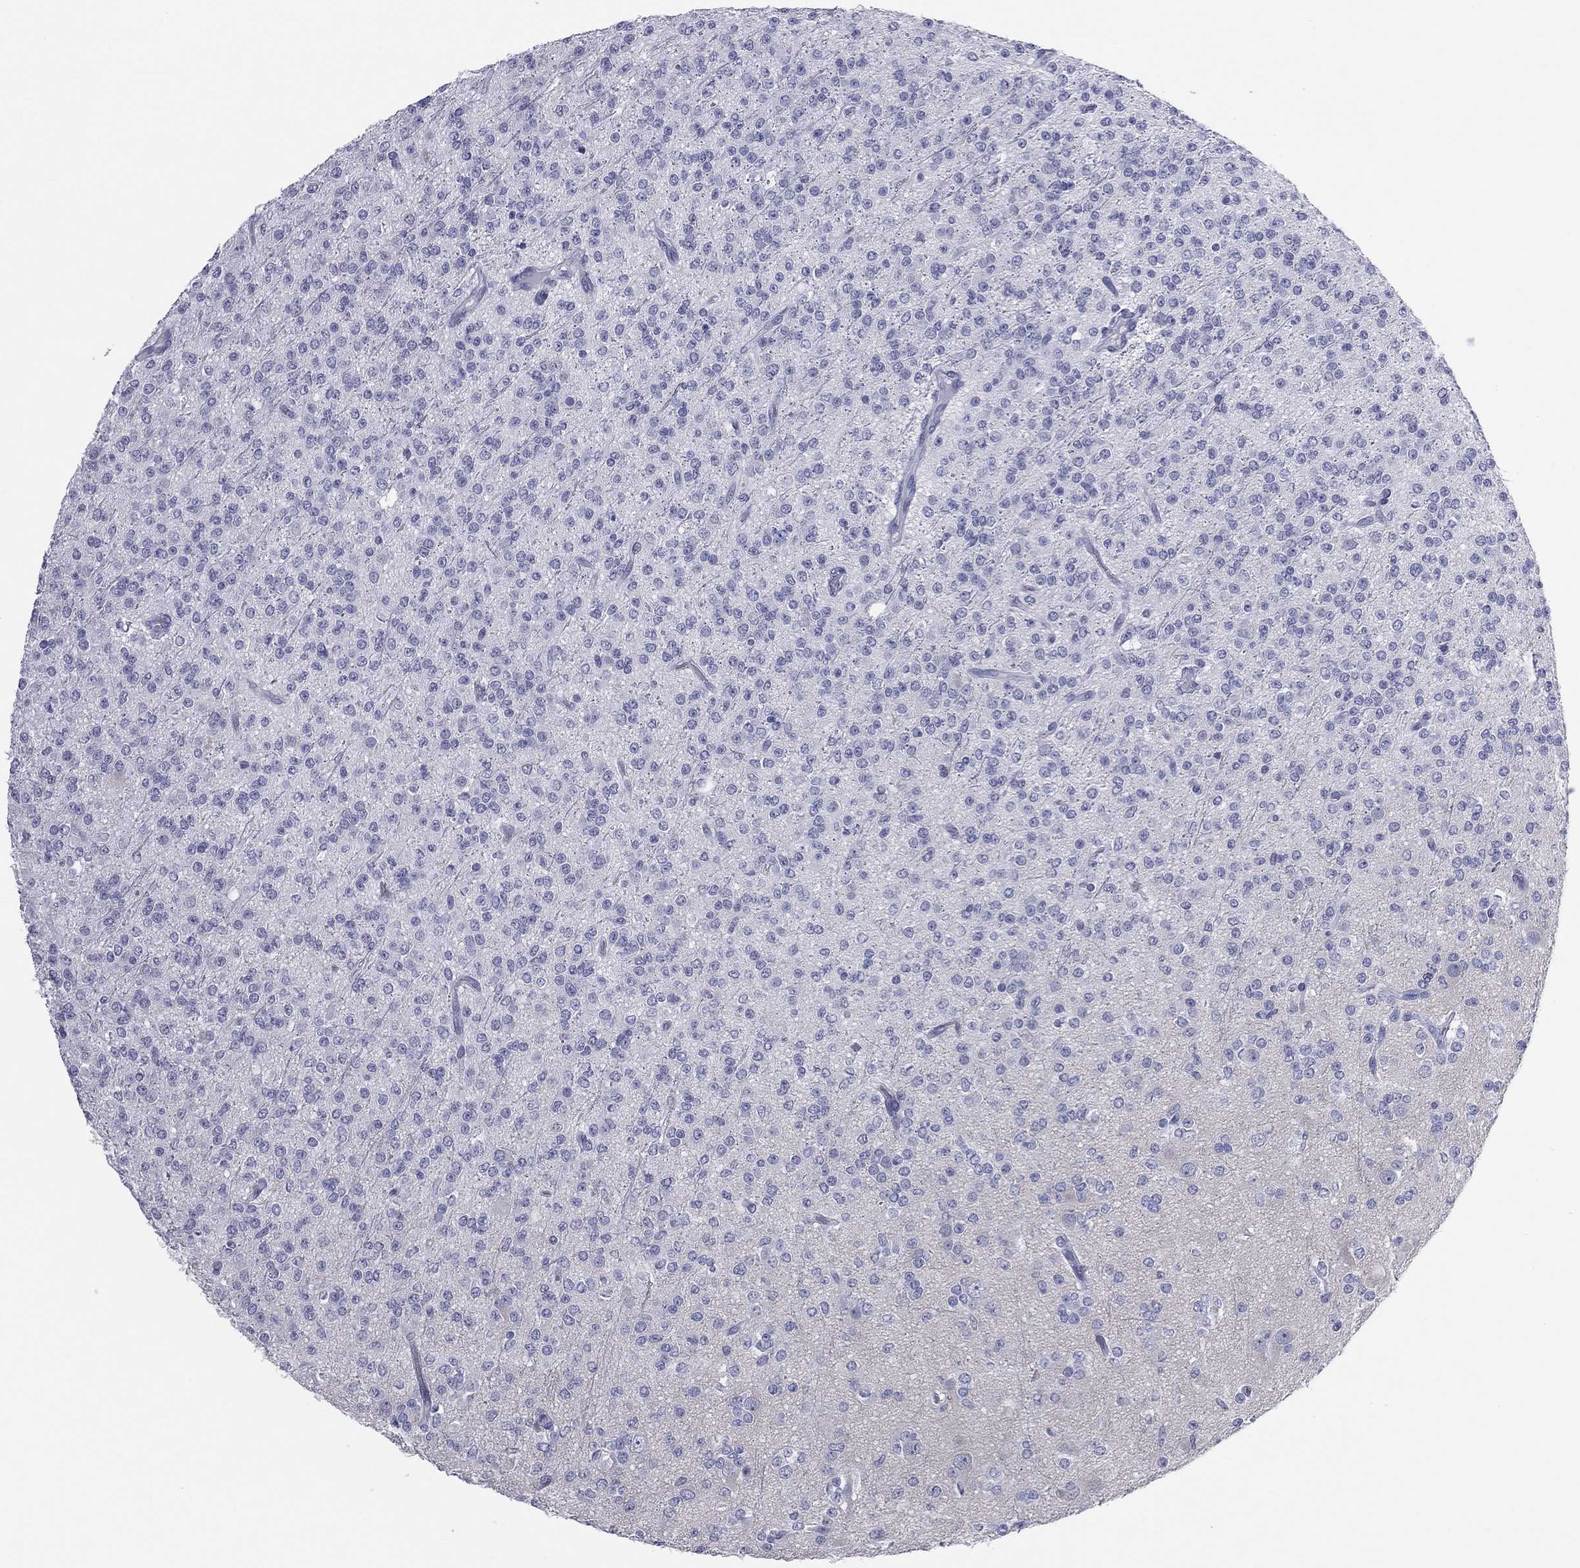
{"staining": {"intensity": "negative", "quantity": "none", "location": "none"}, "tissue": "glioma", "cell_type": "Tumor cells", "image_type": "cancer", "snomed": [{"axis": "morphology", "description": "Glioma, malignant, Low grade"}, {"axis": "topography", "description": "Brain"}], "caption": "IHC photomicrograph of malignant low-grade glioma stained for a protein (brown), which reveals no staining in tumor cells.", "gene": "MLN", "patient": {"sex": "male", "age": 27}}